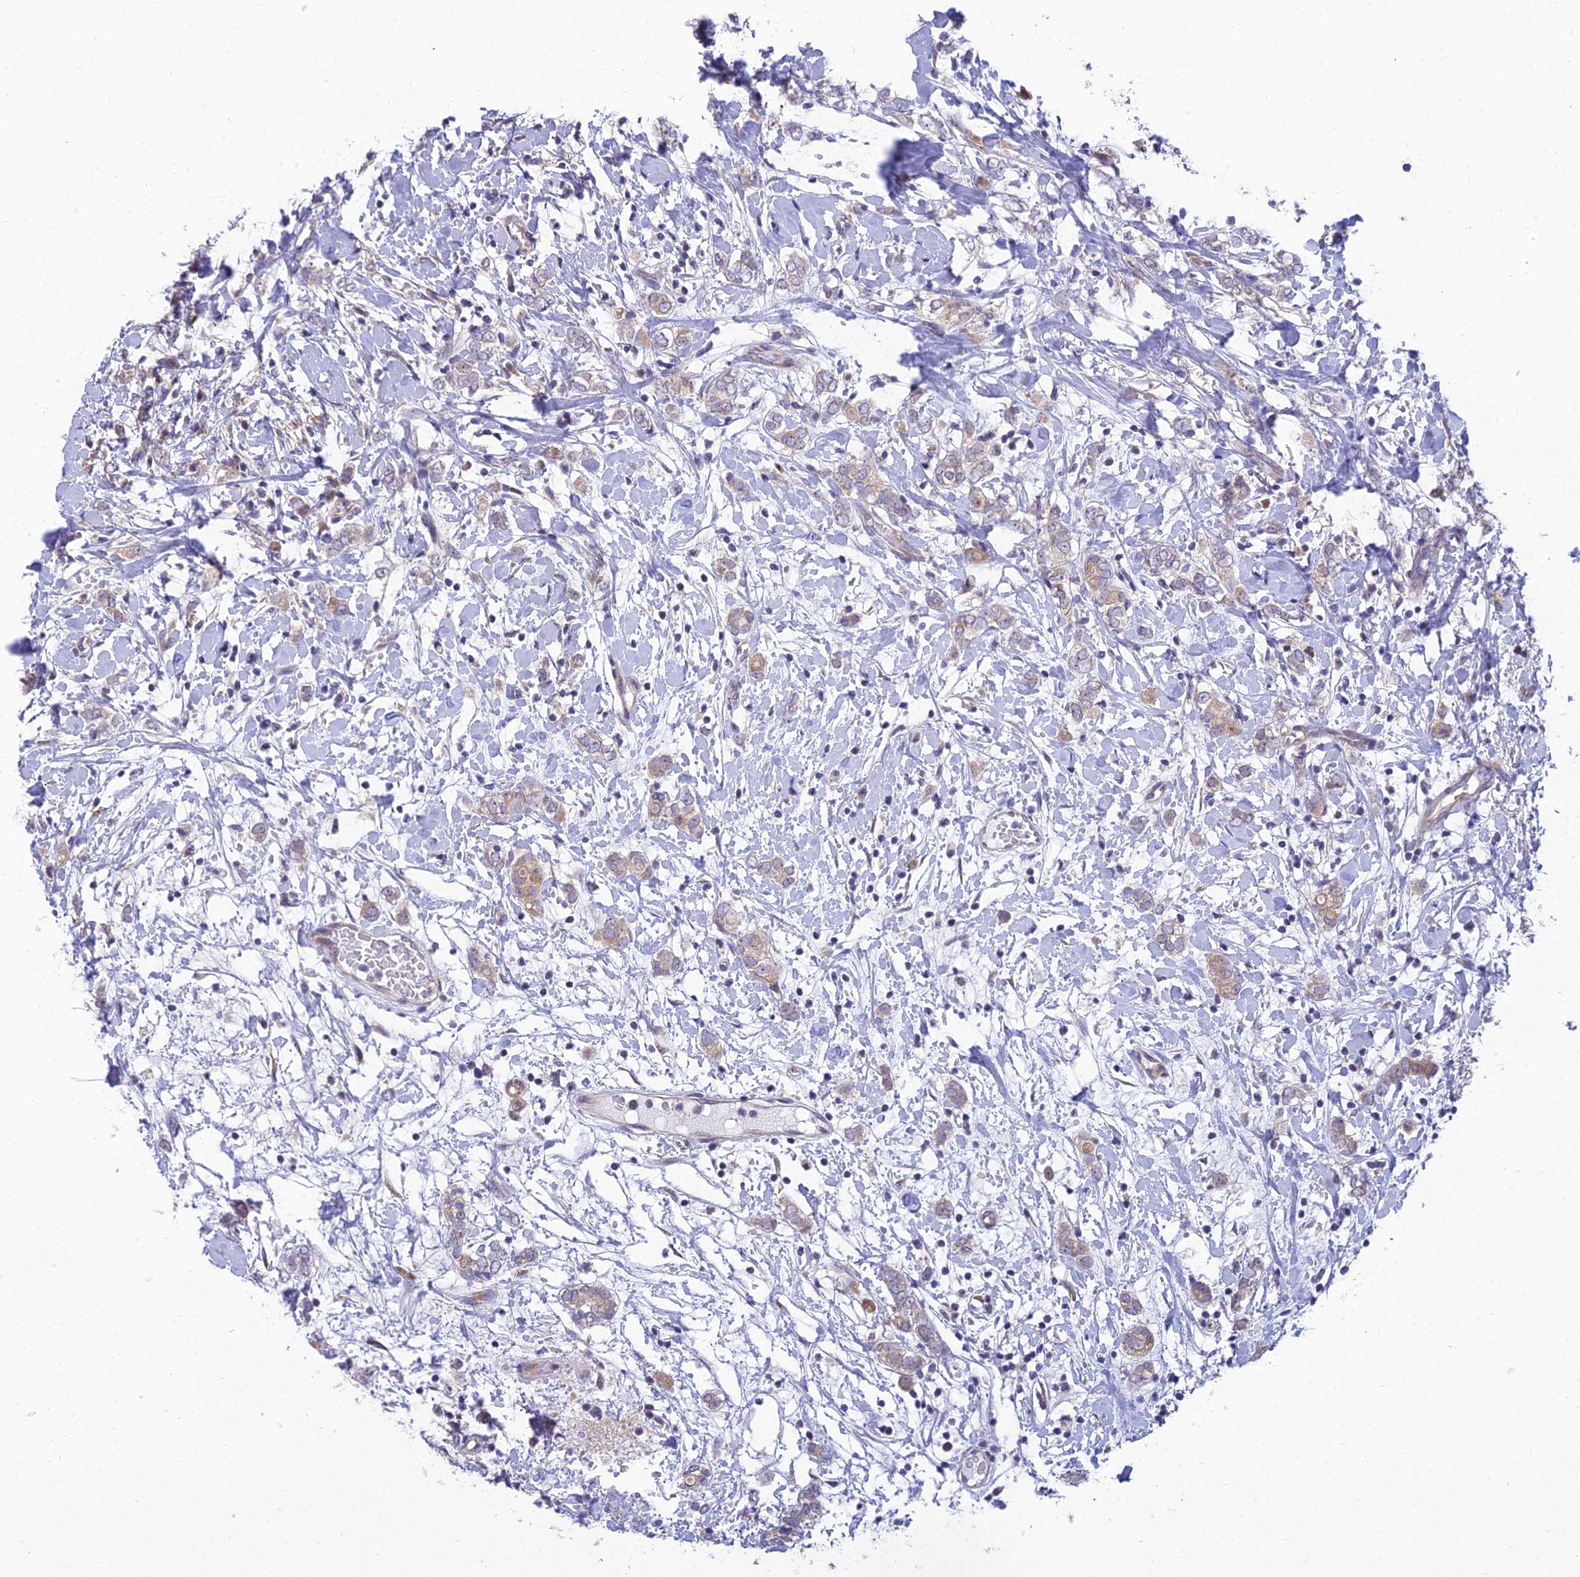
{"staining": {"intensity": "weak", "quantity": ">75%", "location": "cytoplasmic/membranous"}, "tissue": "breast cancer", "cell_type": "Tumor cells", "image_type": "cancer", "snomed": [{"axis": "morphology", "description": "Normal tissue, NOS"}, {"axis": "morphology", "description": "Lobular carcinoma"}, {"axis": "topography", "description": "Breast"}], "caption": "Weak cytoplasmic/membranous protein staining is seen in about >75% of tumor cells in breast cancer. (Brightfield microscopy of DAB IHC at high magnification).", "gene": "CLCN7", "patient": {"sex": "female", "age": 47}}